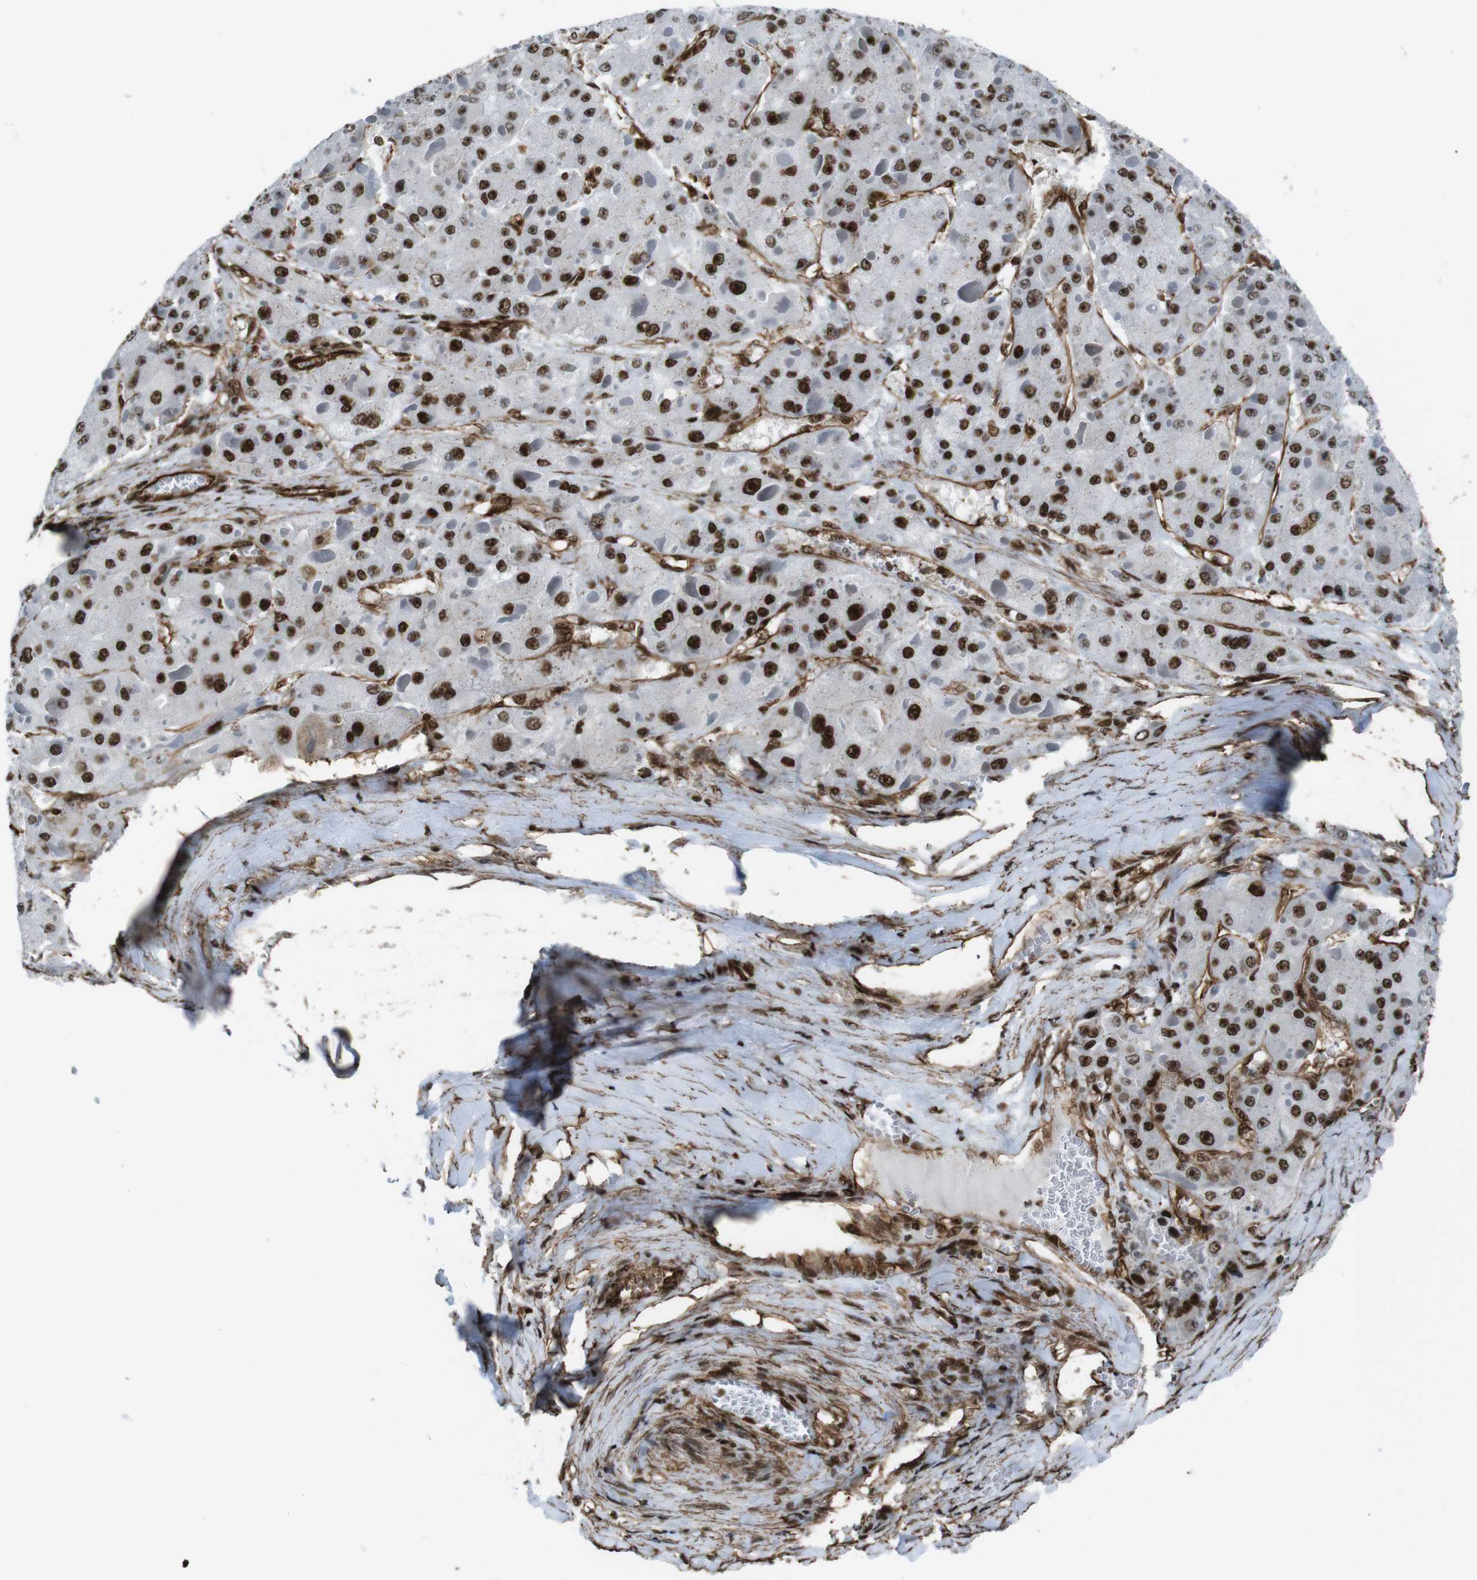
{"staining": {"intensity": "strong", "quantity": ">75%", "location": "nuclear"}, "tissue": "liver cancer", "cell_type": "Tumor cells", "image_type": "cancer", "snomed": [{"axis": "morphology", "description": "Carcinoma, Hepatocellular, NOS"}, {"axis": "topography", "description": "Liver"}], "caption": "Tumor cells show strong nuclear expression in about >75% of cells in liver cancer (hepatocellular carcinoma).", "gene": "HNRNPU", "patient": {"sex": "female", "age": 73}}